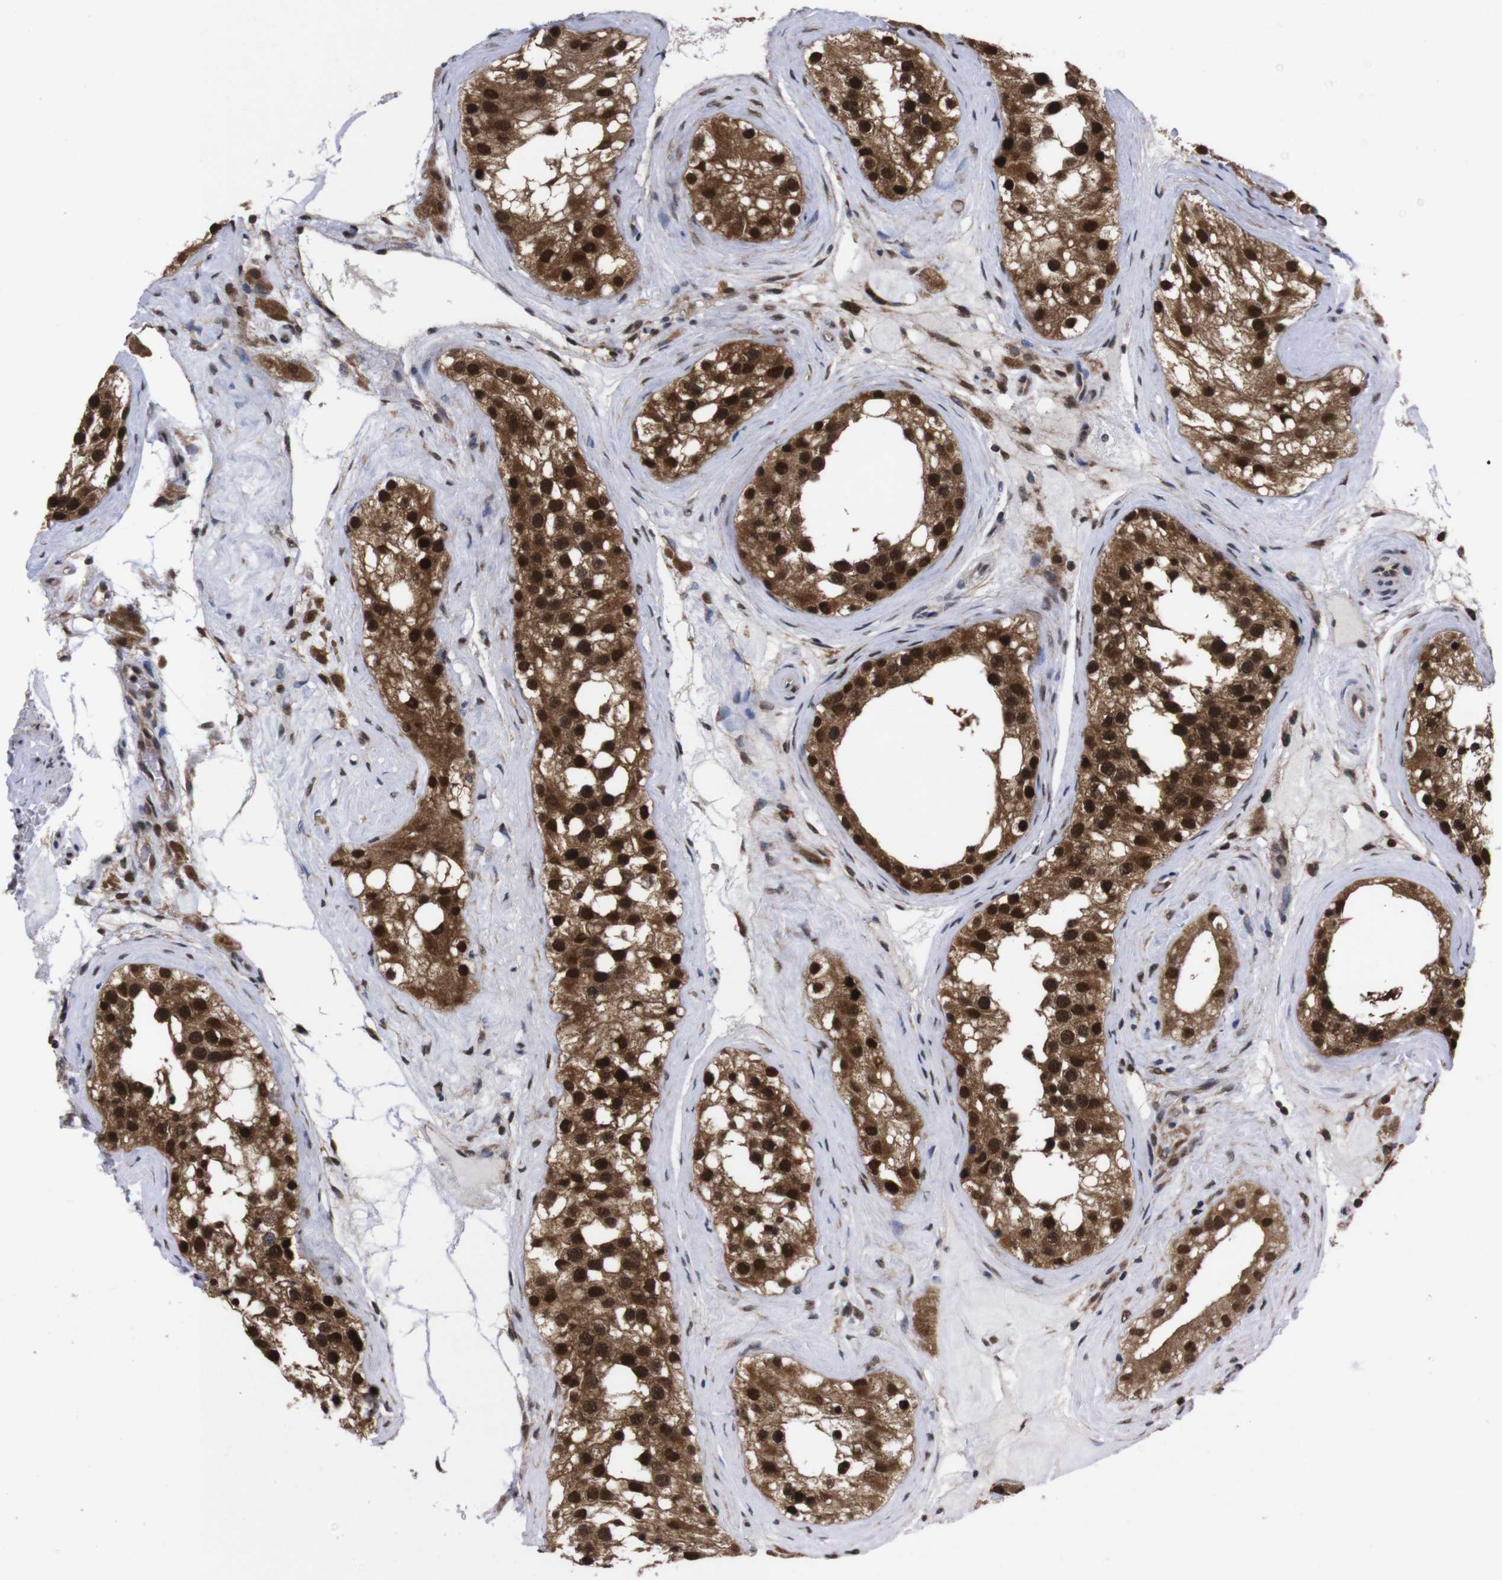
{"staining": {"intensity": "strong", "quantity": ">75%", "location": "cytoplasmic/membranous,nuclear"}, "tissue": "testis", "cell_type": "Cells in seminiferous ducts", "image_type": "normal", "snomed": [{"axis": "morphology", "description": "Normal tissue, NOS"}, {"axis": "morphology", "description": "Seminoma, NOS"}, {"axis": "topography", "description": "Testis"}], "caption": "Immunohistochemistry micrograph of normal testis stained for a protein (brown), which displays high levels of strong cytoplasmic/membranous,nuclear positivity in approximately >75% of cells in seminiferous ducts.", "gene": "UBQLN2", "patient": {"sex": "male", "age": 71}}